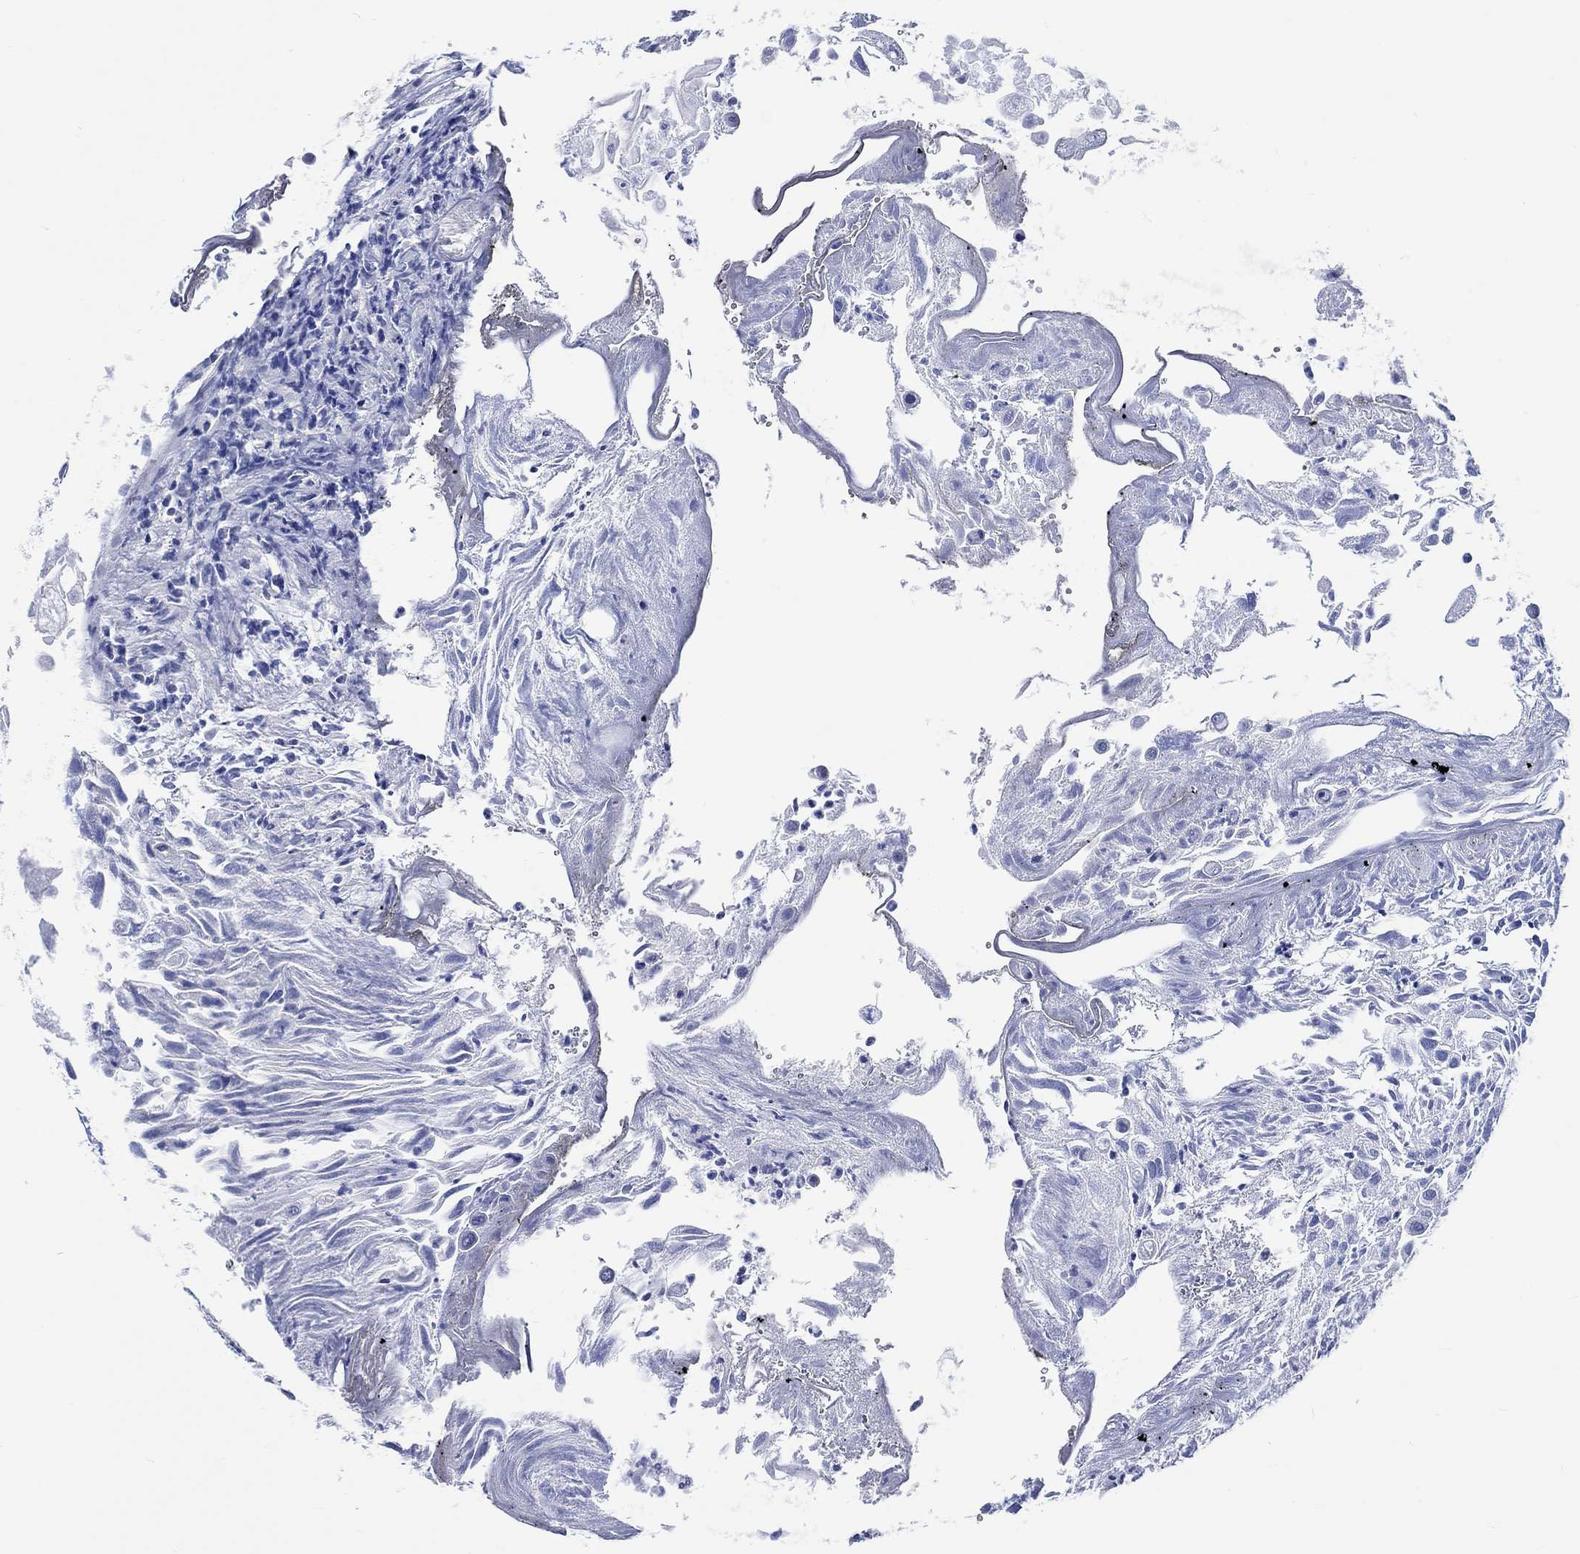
{"staining": {"intensity": "negative", "quantity": "none", "location": "none"}, "tissue": "urothelial cancer", "cell_type": "Tumor cells", "image_type": "cancer", "snomed": [{"axis": "morphology", "description": "Urothelial carcinoma, High grade"}, {"axis": "topography", "description": "Urinary bladder"}], "caption": "Histopathology image shows no significant protein staining in tumor cells of urothelial carcinoma (high-grade).", "gene": "CPLX2", "patient": {"sex": "female", "age": 79}}